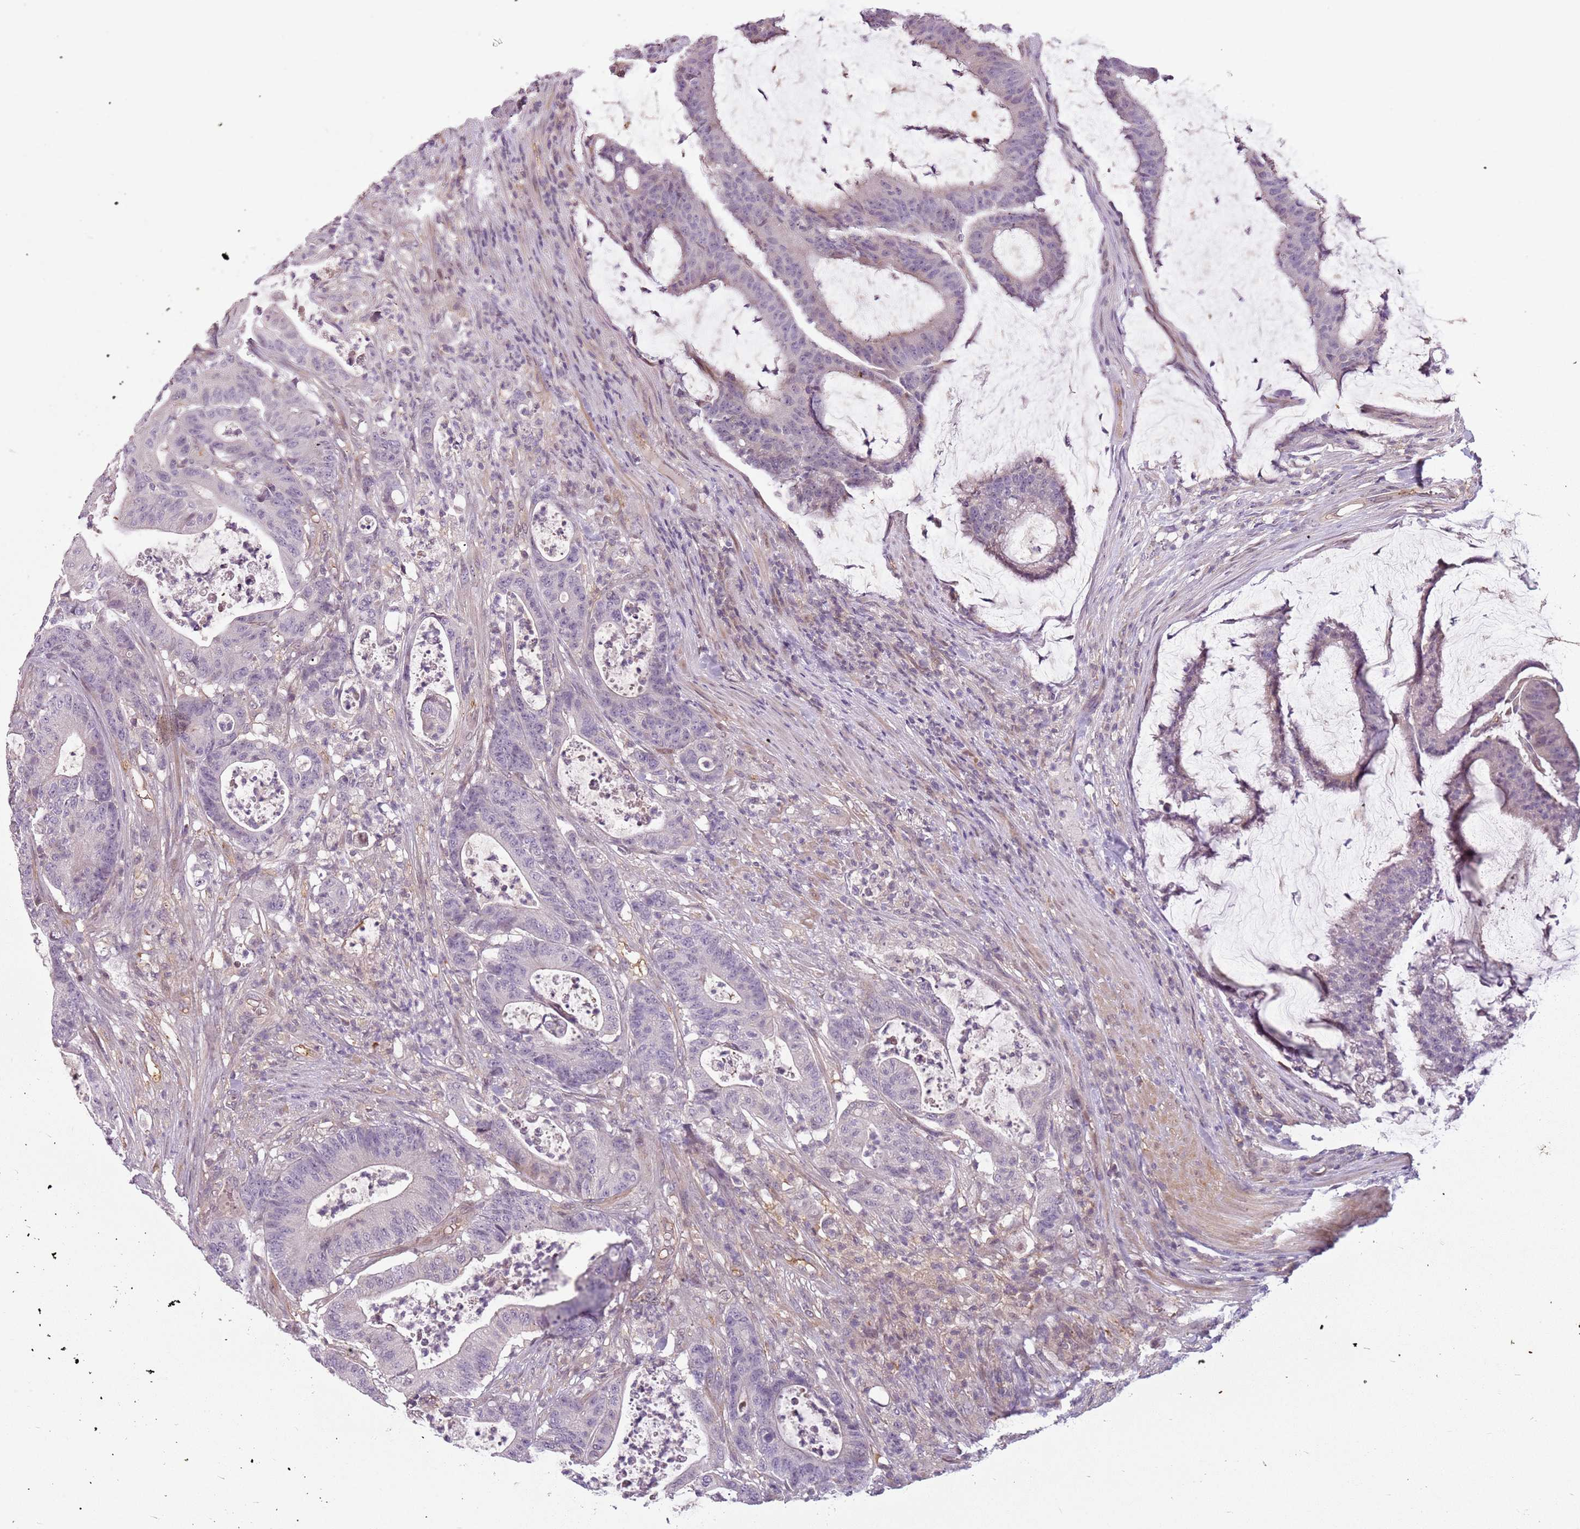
{"staining": {"intensity": "negative", "quantity": "none", "location": "none"}, "tissue": "colorectal cancer", "cell_type": "Tumor cells", "image_type": "cancer", "snomed": [{"axis": "morphology", "description": "Adenocarcinoma, NOS"}, {"axis": "topography", "description": "Colon"}], "caption": "Colorectal cancer stained for a protein using IHC exhibits no expression tumor cells.", "gene": "DEFB116", "patient": {"sex": "female", "age": 84}}